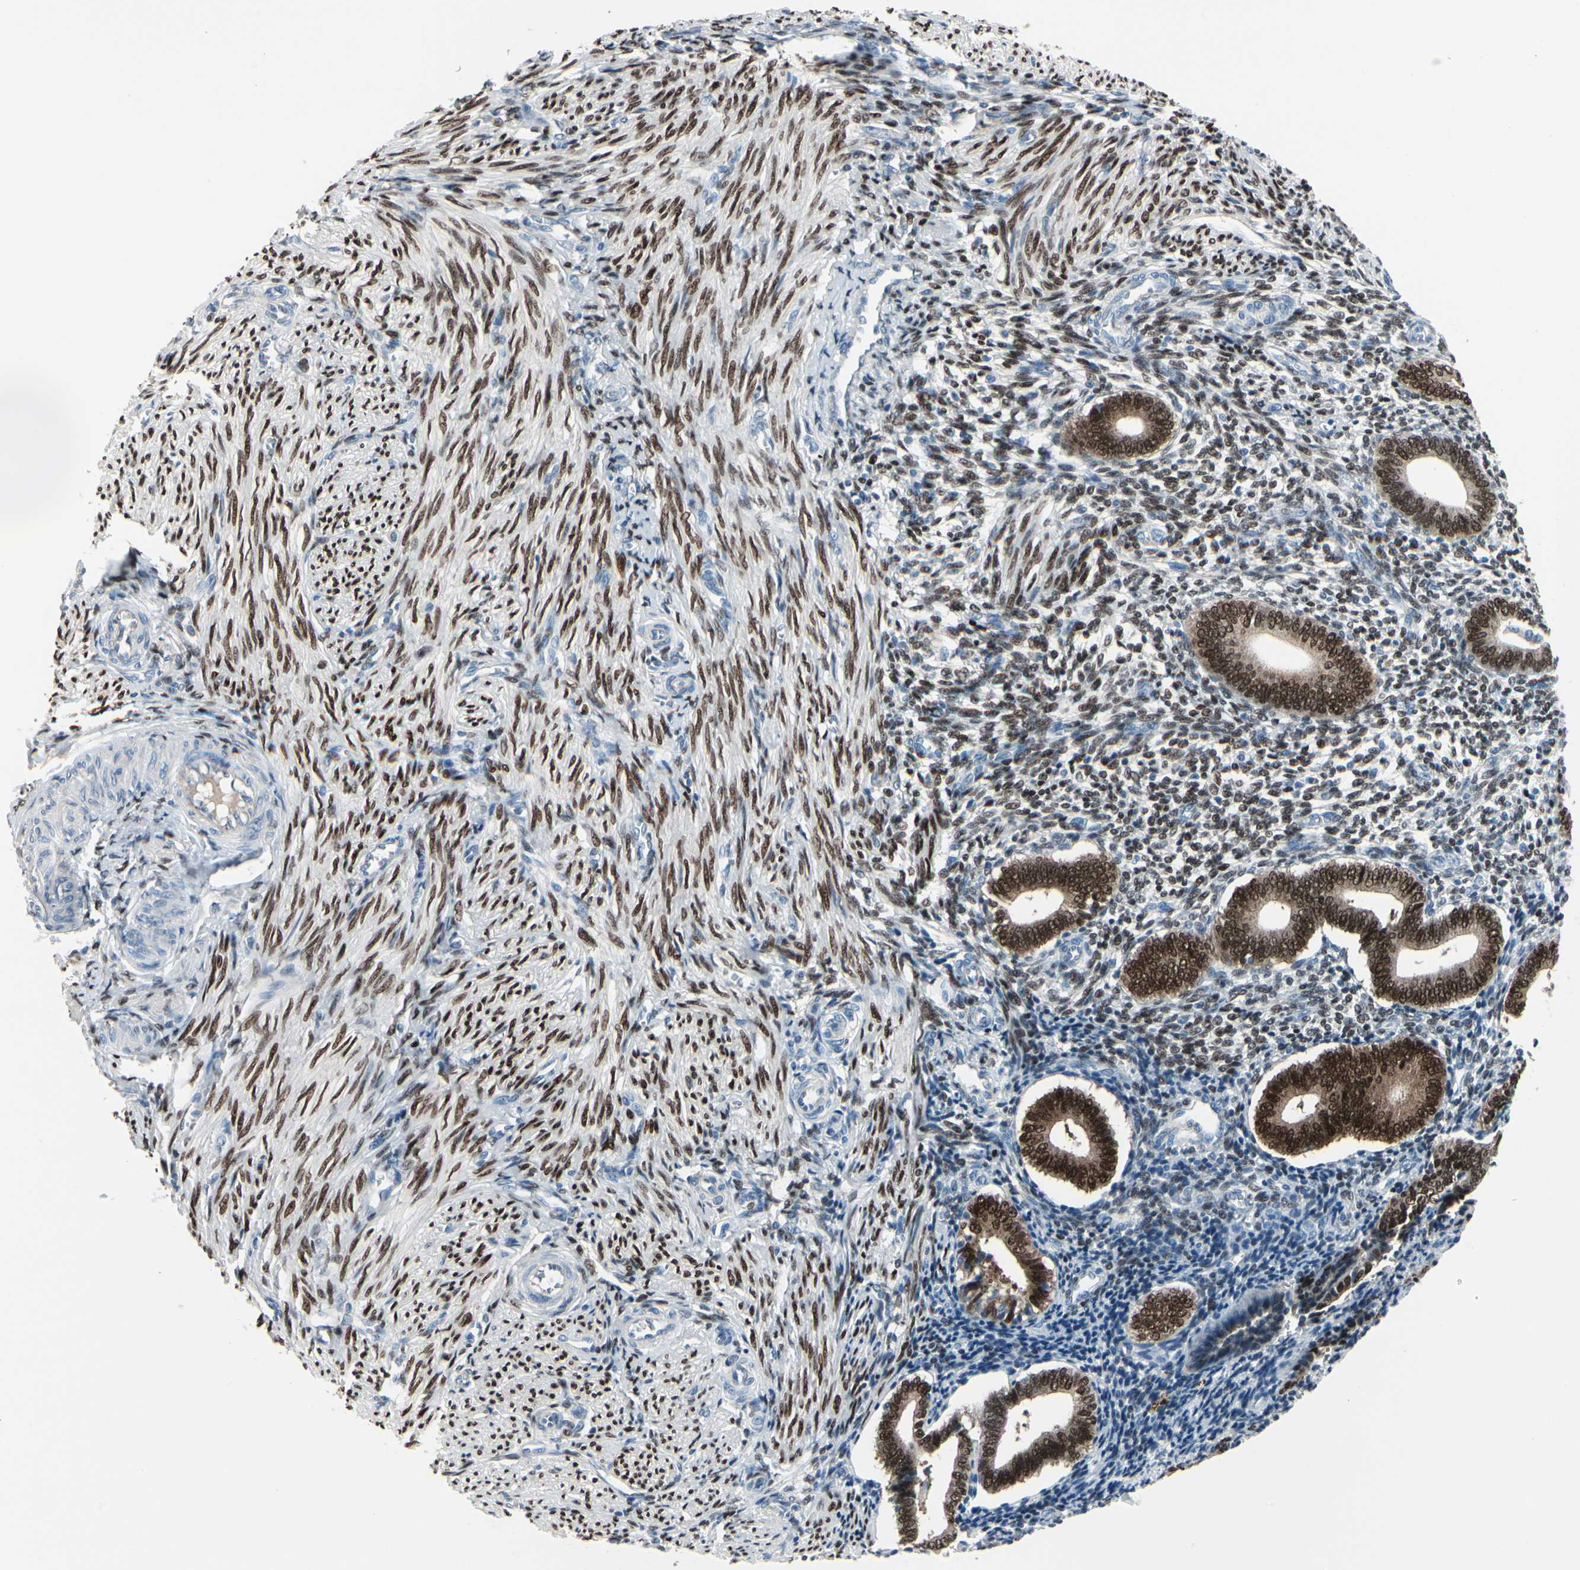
{"staining": {"intensity": "moderate", "quantity": ">75%", "location": "nuclear"}, "tissue": "endometrium", "cell_type": "Cells in endometrial stroma", "image_type": "normal", "snomed": [{"axis": "morphology", "description": "Normal tissue, NOS"}, {"axis": "topography", "description": "Uterus"}, {"axis": "topography", "description": "Endometrium"}], "caption": "High-power microscopy captured an IHC photomicrograph of benign endometrium, revealing moderate nuclear positivity in approximately >75% of cells in endometrial stroma. The protein of interest is stained brown, and the nuclei are stained in blue (DAB IHC with brightfield microscopy, high magnification).", "gene": "PGR", "patient": {"sex": "female", "age": 33}}